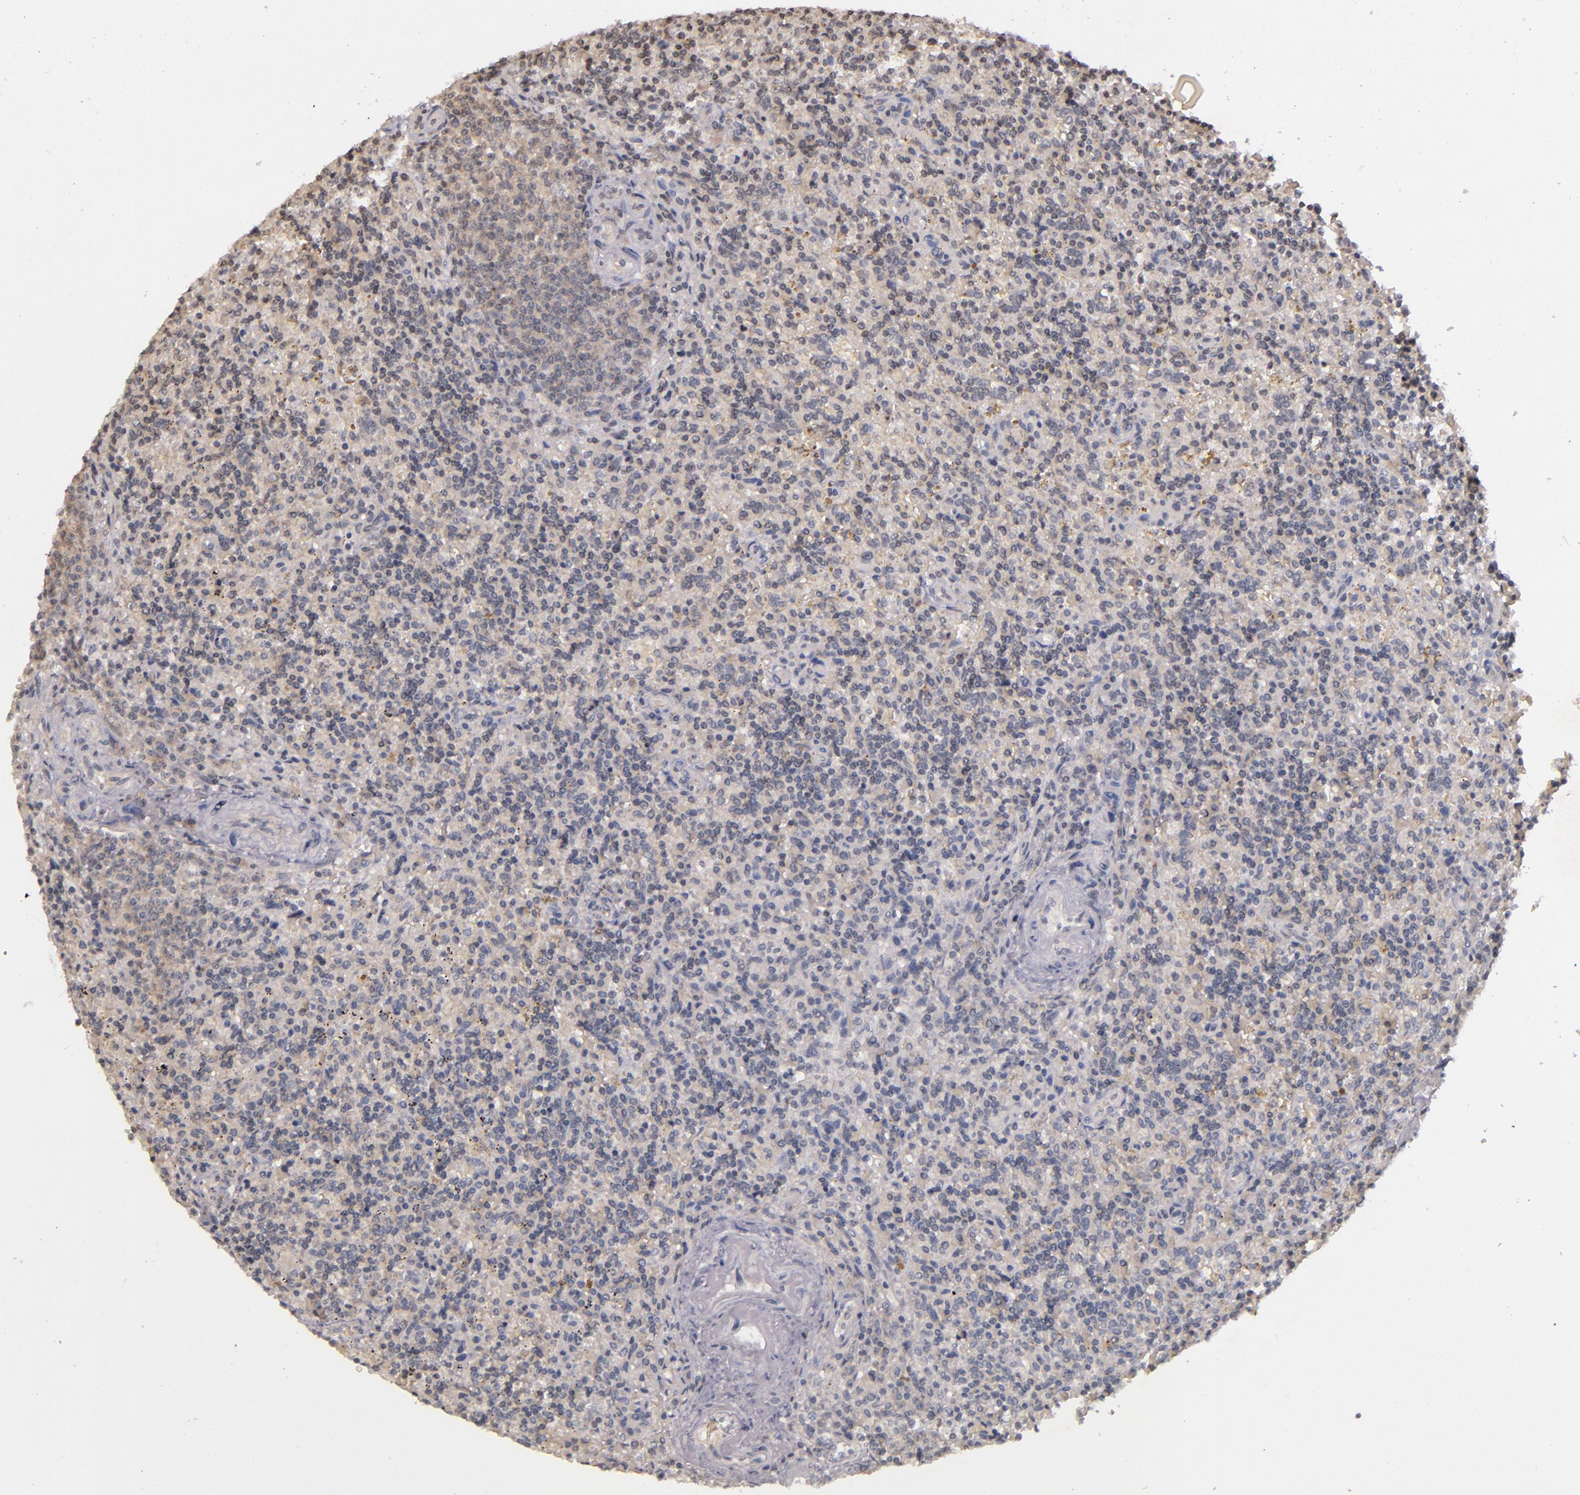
{"staining": {"intensity": "negative", "quantity": "none", "location": "none"}, "tissue": "lymphoma", "cell_type": "Tumor cells", "image_type": "cancer", "snomed": [{"axis": "morphology", "description": "Malignant lymphoma, non-Hodgkin's type, Low grade"}, {"axis": "topography", "description": "Spleen"}], "caption": "Histopathology image shows no protein expression in tumor cells of malignant lymphoma, non-Hodgkin's type (low-grade) tissue.", "gene": "TSC2", "patient": {"sex": "male", "age": 67}}